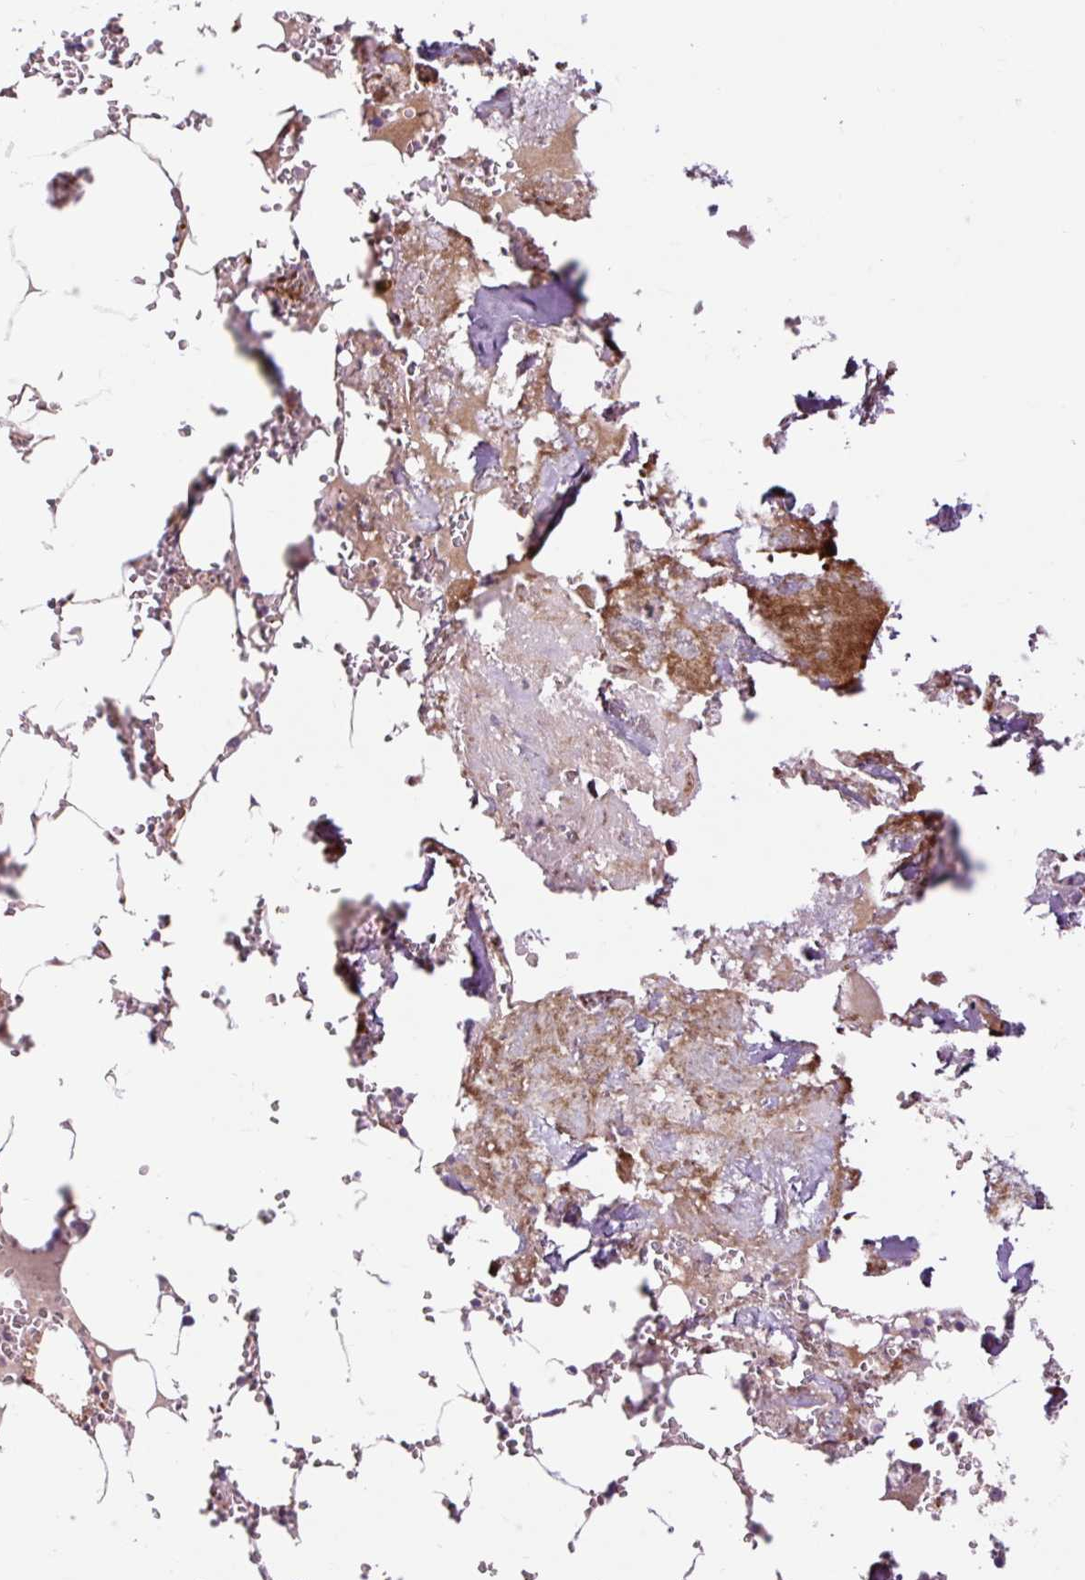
{"staining": {"intensity": "weak", "quantity": "<25%", "location": "cytoplasmic/membranous"}, "tissue": "bone marrow", "cell_type": "Hematopoietic cells", "image_type": "normal", "snomed": [{"axis": "morphology", "description": "Normal tissue, NOS"}, {"axis": "topography", "description": "Bone marrow"}], "caption": "A histopathology image of human bone marrow is negative for staining in hematopoietic cells. (DAB immunohistochemistry with hematoxylin counter stain).", "gene": "PRIMPOL", "patient": {"sex": "male", "age": 54}}